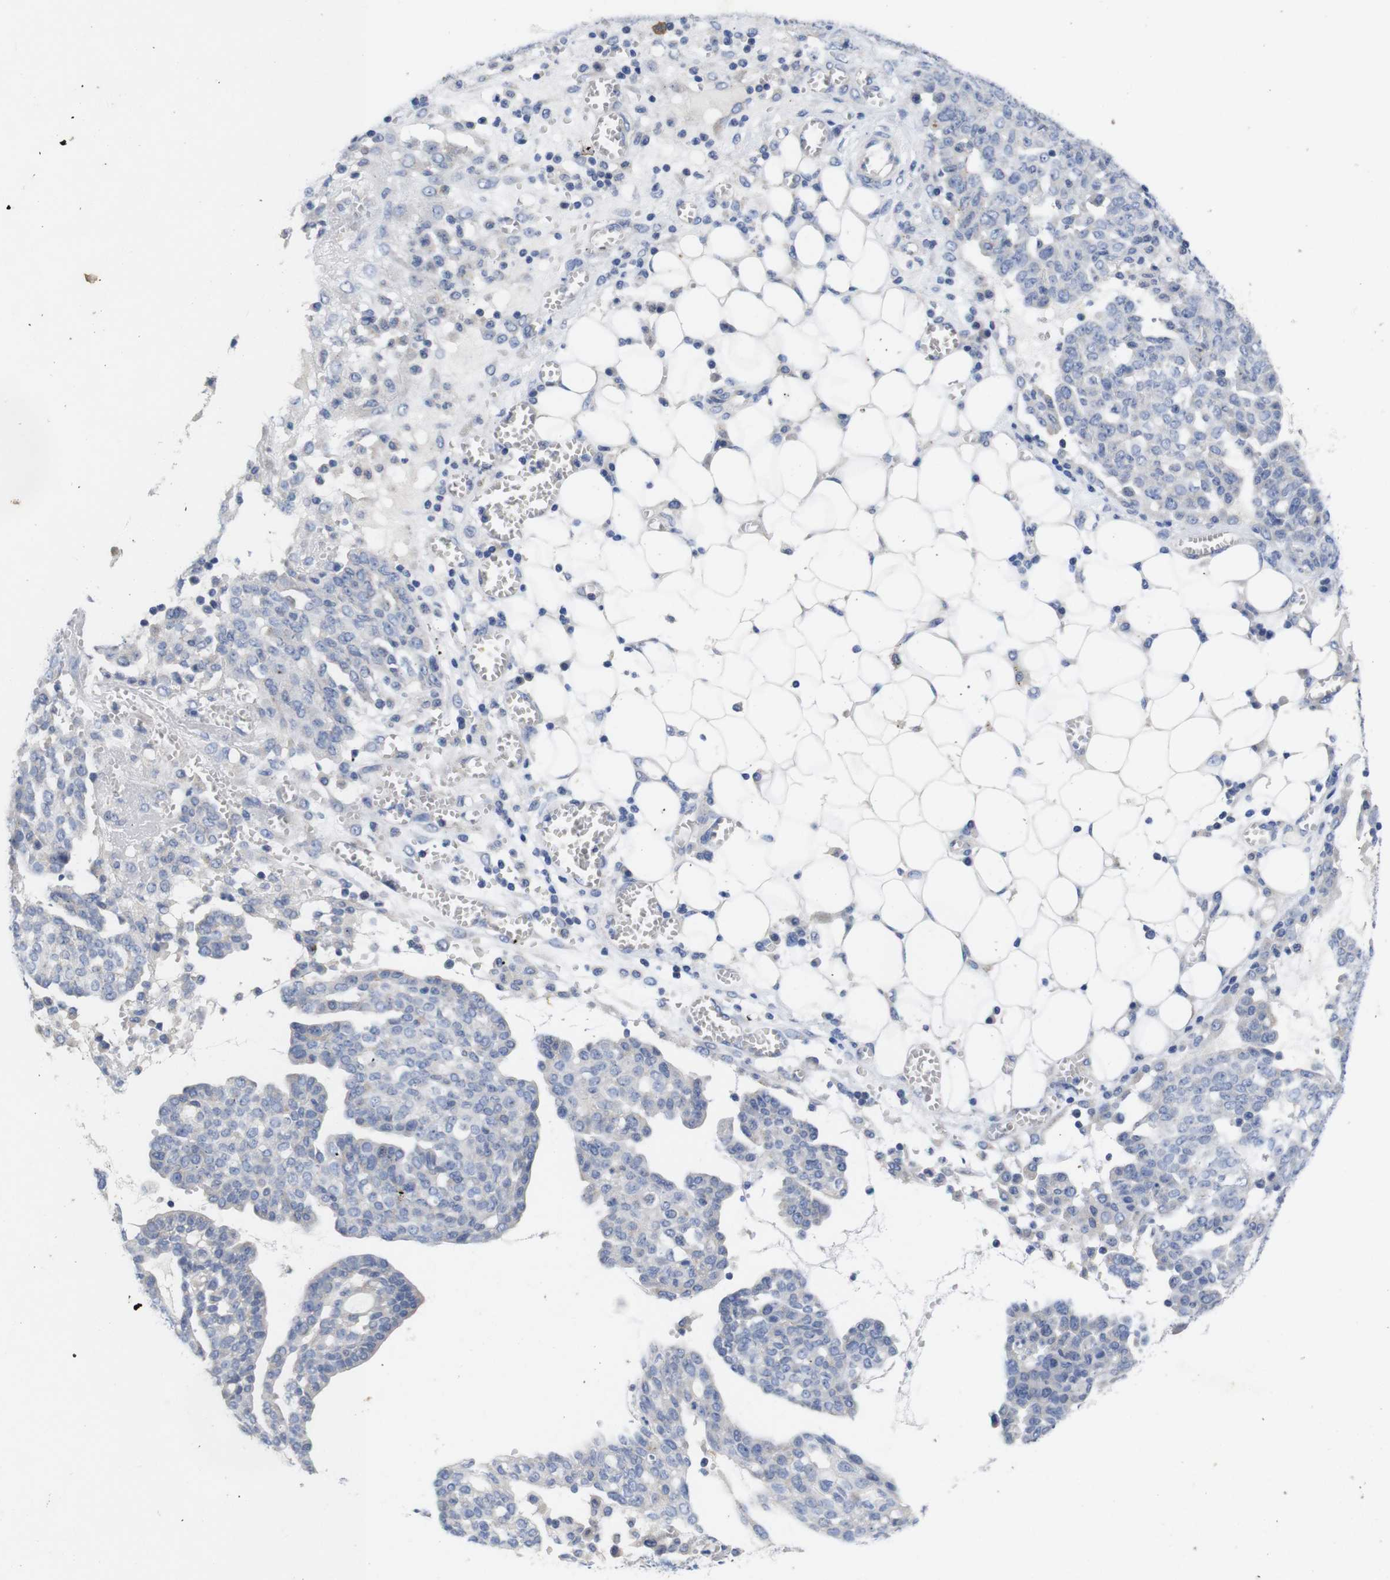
{"staining": {"intensity": "negative", "quantity": "none", "location": "none"}, "tissue": "ovarian cancer", "cell_type": "Tumor cells", "image_type": "cancer", "snomed": [{"axis": "morphology", "description": "Cystadenocarcinoma, serous, NOS"}, {"axis": "topography", "description": "Soft tissue"}, {"axis": "topography", "description": "Ovary"}], "caption": "A high-resolution histopathology image shows immunohistochemistry (IHC) staining of serous cystadenocarcinoma (ovarian), which demonstrates no significant positivity in tumor cells.", "gene": "TNNI3", "patient": {"sex": "female", "age": 57}}